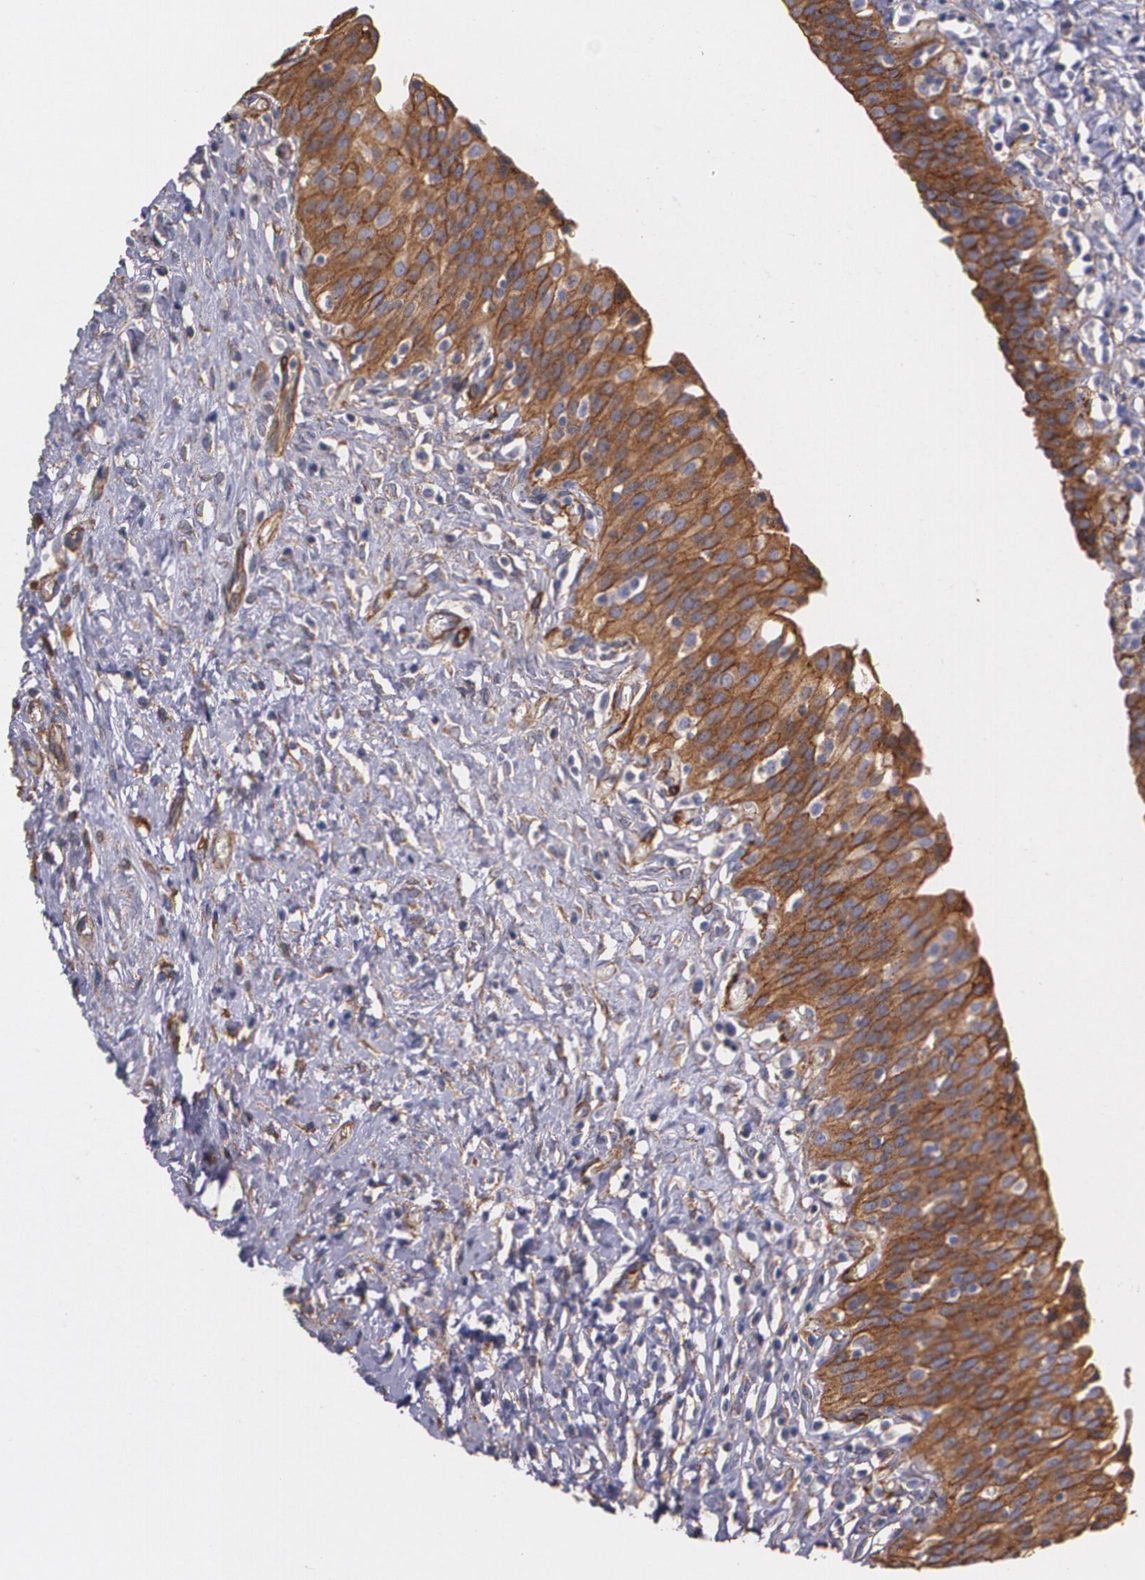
{"staining": {"intensity": "strong", "quantity": ">75%", "location": "cytoplasmic/membranous"}, "tissue": "urinary bladder", "cell_type": "Urothelial cells", "image_type": "normal", "snomed": [{"axis": "morphology", "description": "Normal tissue, NOS"}, {"axis": "topography", "description": "Urinary bladder"}], "caption": "Unremarkable urinary bladder displays strong cytoplasmic/membranous expression in approximately >75% of urothelial cells, visualized by immunohistochemistry.", "gene": "TJP1", "patient": {"sex": "male", "age": 51}}